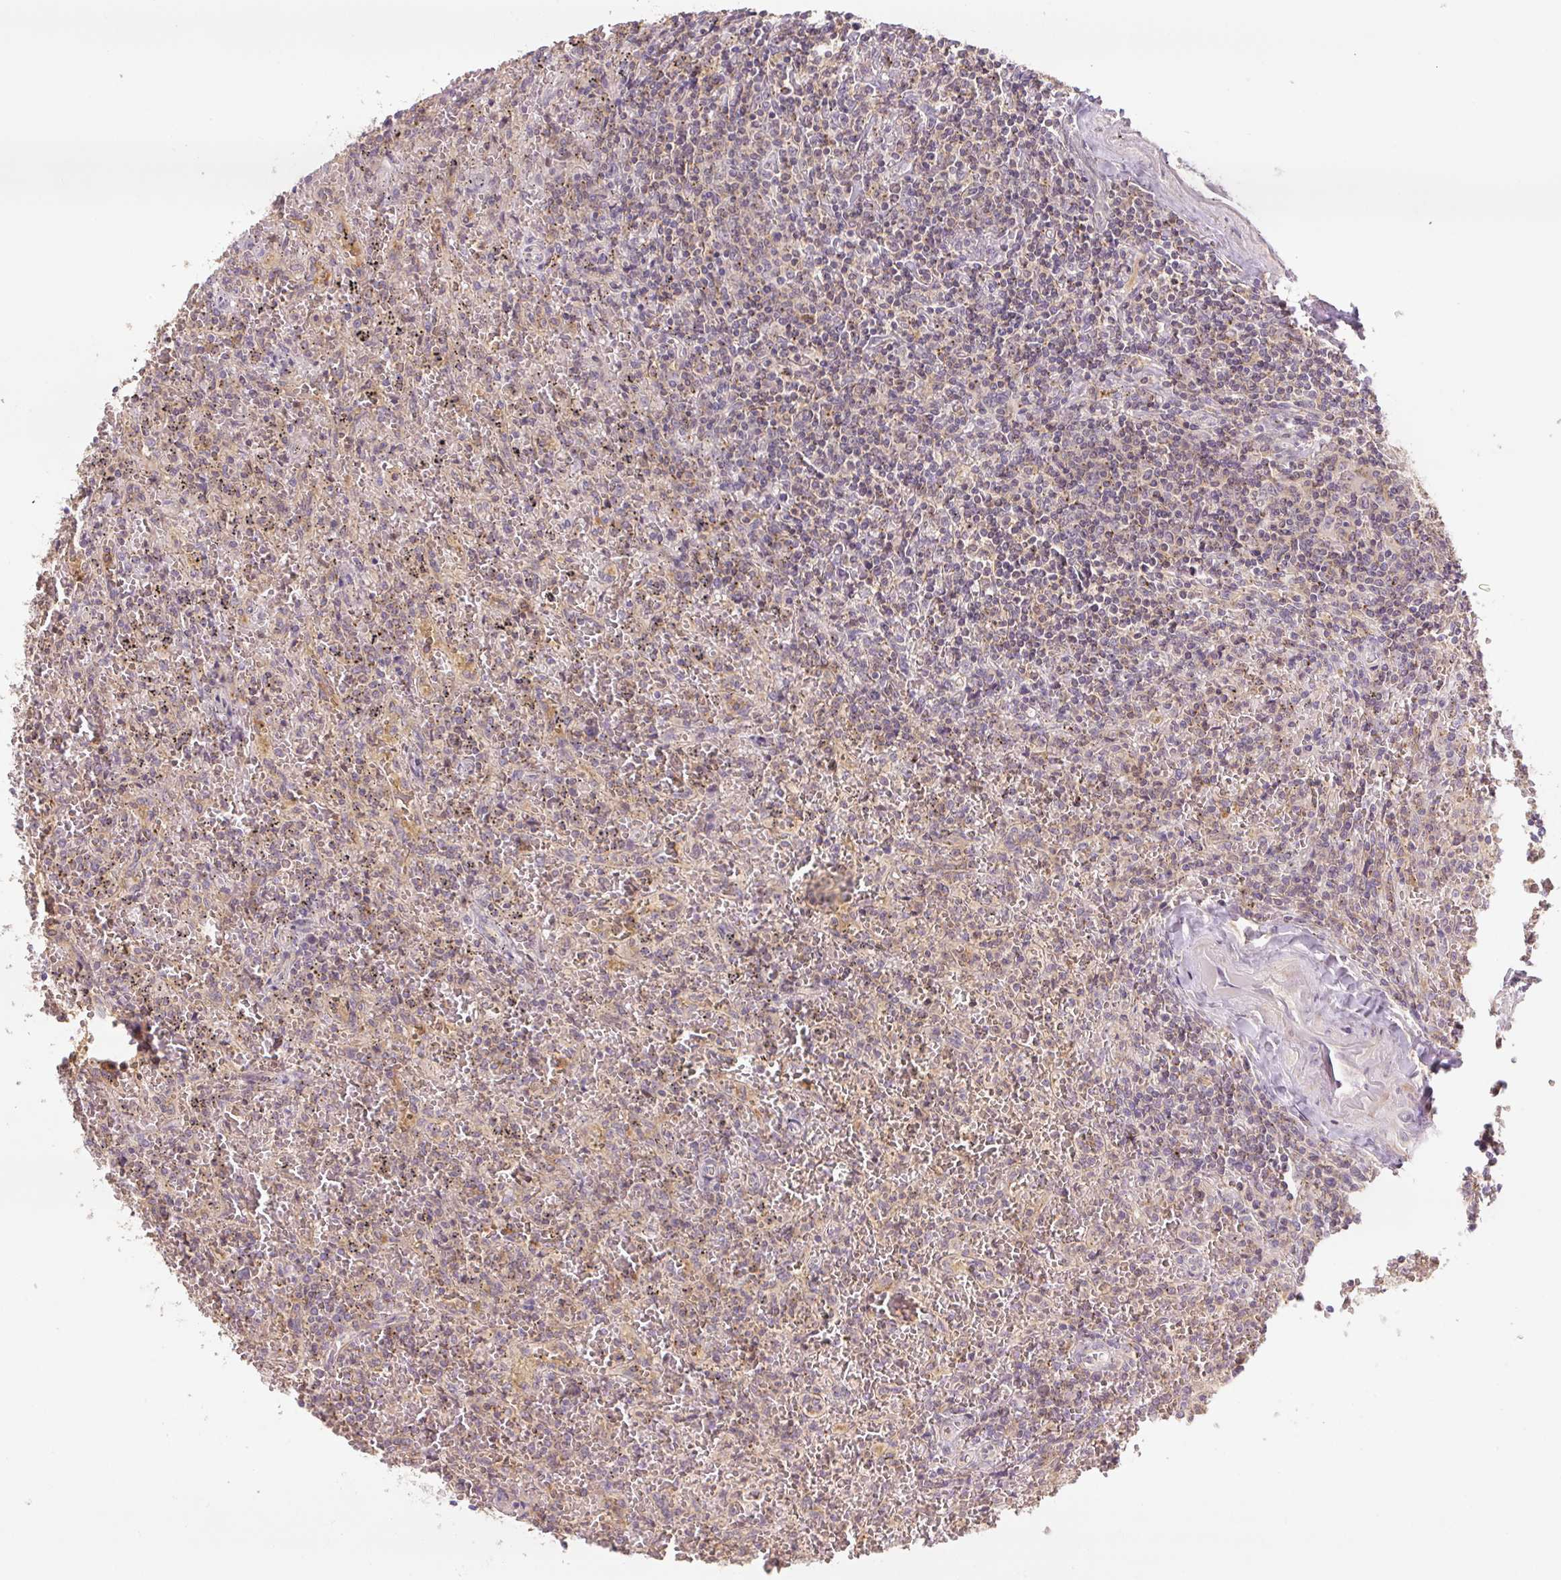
{"staining": {"intensity": "negative", "quantity": "none", "location": "none"}, "tissue": "lymphoma", "cell_type": "Tumor cells", "image_type": "cancer", "snomed": [{"axis": "morphology", "description": "Malignant lymphoma, non-Hodgkin's type, Low grade"}, {"axis": "topography", "description": "Spleen"}], "caption": "This is an IHC photomicrograph of human low-grade malignant lymphoma, non-Hodgkin's type. There is no staining in tumor cells.", "gene": "C2orf73", "patient": {"sex": "female", "age": 64}}